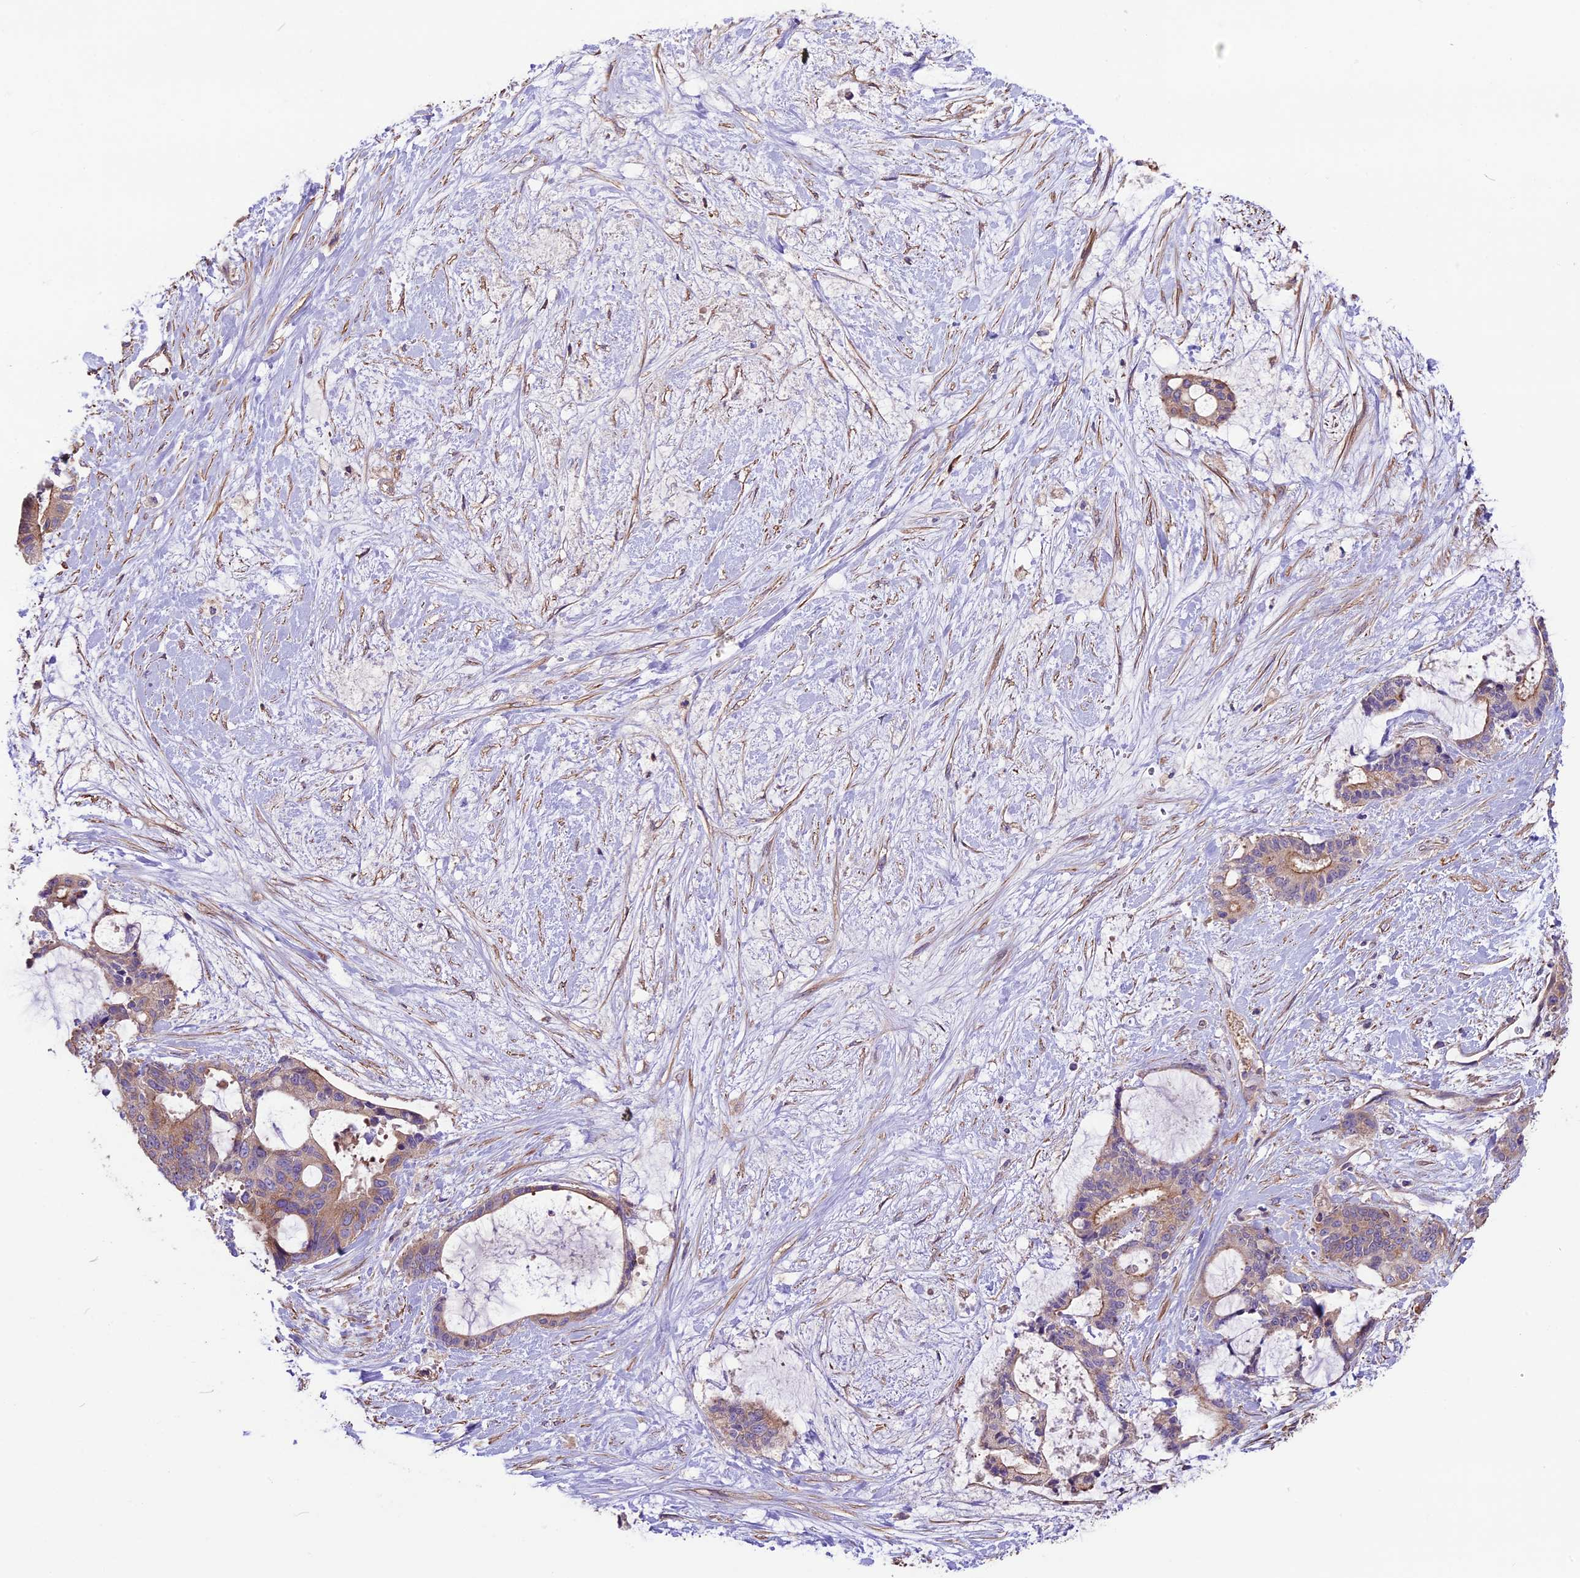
{"staining": {"intensity": "moderate", "quantity": ">75%", "location": "cytoplasmic/membranous"}, "tissue": "liver cancer", "cell_type": "Tumor cells", "image_type": "cancer", "snomed": [{"axis": "morphology", "description": "Normal tissue, NOS"}, {"axis": "morphology", "description": "Cholangiocarcinoma"}, {"axis": "topography", "description": "Liver"}, {"axis": "topography", "description": "Peripheral nerve tissue"}], "caption": "Protein positivity by immunohistochemistry (IHC) shows moderate cytoplasmic/membranous positivity in approximately >75% of tumor cells in liver cancer.", "gene": "ANO3", "patient": {"sex": "female", "age": 73}}